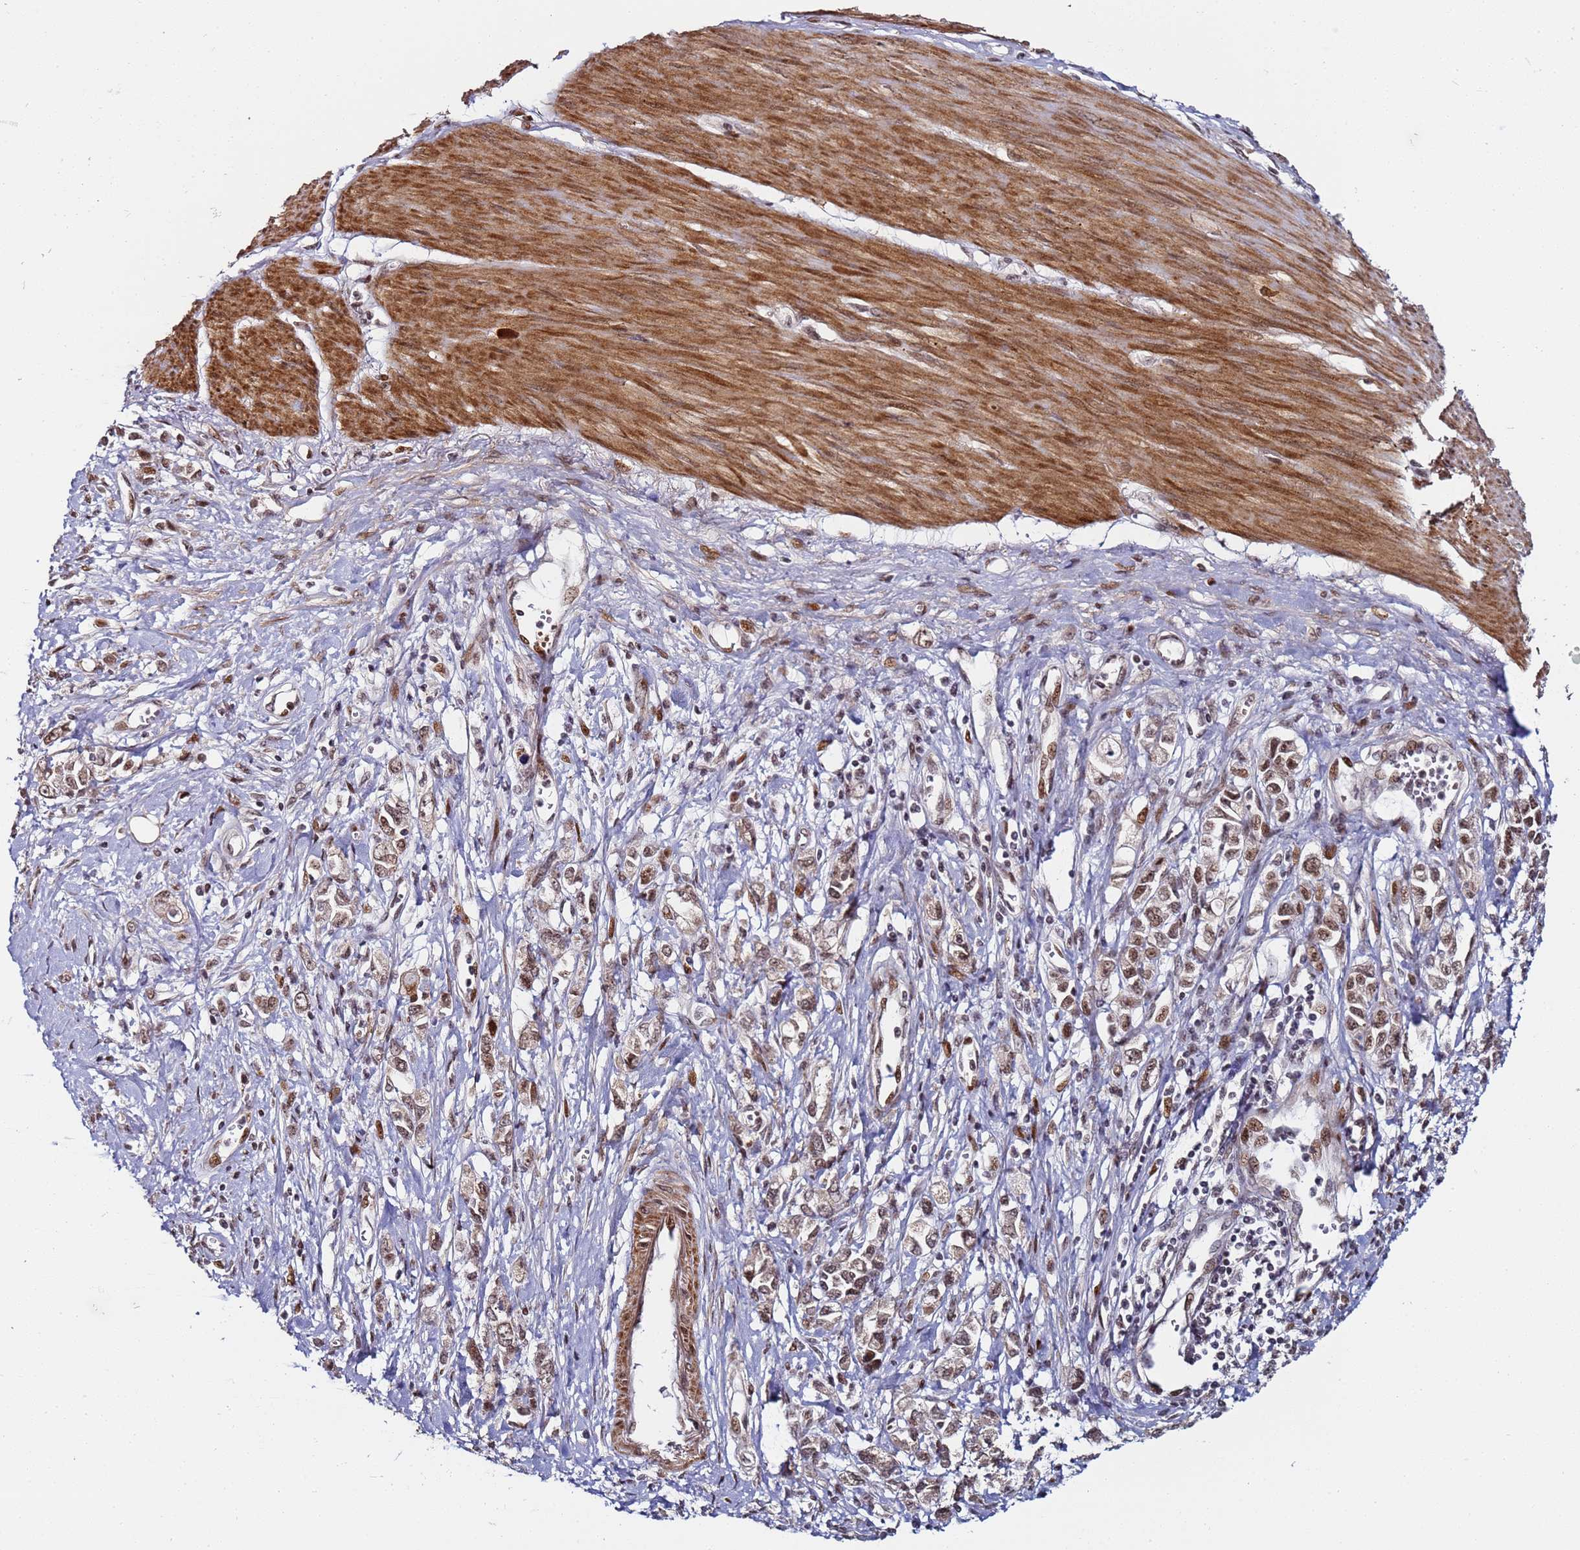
{"staining": {"intensity": "moderate", "quantity": ">75%", "location": "cytoplasmic/membranous,nuclear"}, "tissue": "stomach cancer", "cell_type": "Tumor cells", "image_type": "cancer", "snomed": [{"axis": "morphology", "description": "Adenocarcinoma, NOS"}, {"axis": "topography", "description": "Stomach"}], "caption": "Human adenocarcinoma (stomach) stained with a protein marker shows moderate staining in tumor cells.", "gene": "PPM1H", "patient": {"sex": "female", "age": 76}}